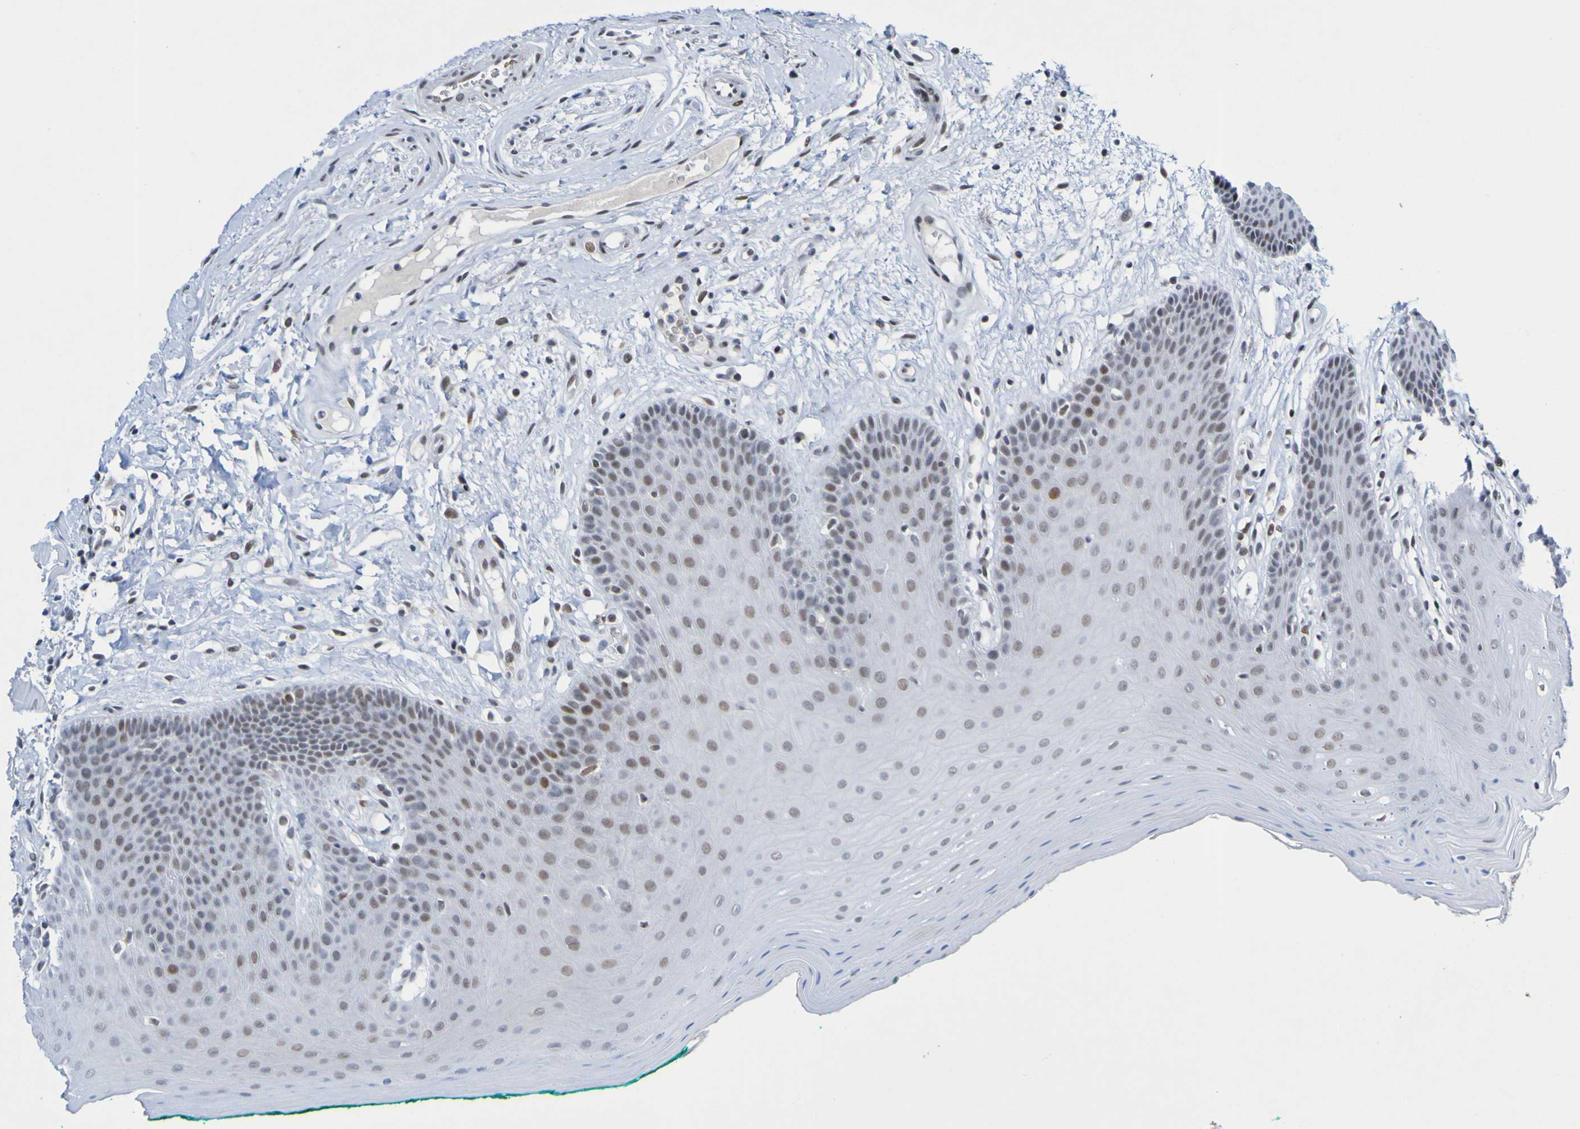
{"staining": {"intensity": "moderate", "quantity": "25%-75%", "location": "nuclear"}, "tissue": "oral mucosa", "cell_type": "Squamous epithelial cells", "image_type": "normal", "snomed": [{"axis": "morphology", "description": "Normal tissue, NOS"}, {"axis": "topography", "description": "Skeletal muscle"}, {"axis": "topography", "description": "Oral tissue"}], "caption": "Protein expression analysis of benign oral mucosa shows moderate nuclear positivity in about 25%-75% of squamous epithelial cells. (Brightfield microscopy of DAB IHC at high magnification).", "gene": "PCGF1", "patient": {"sex": "male", "age": 58}}